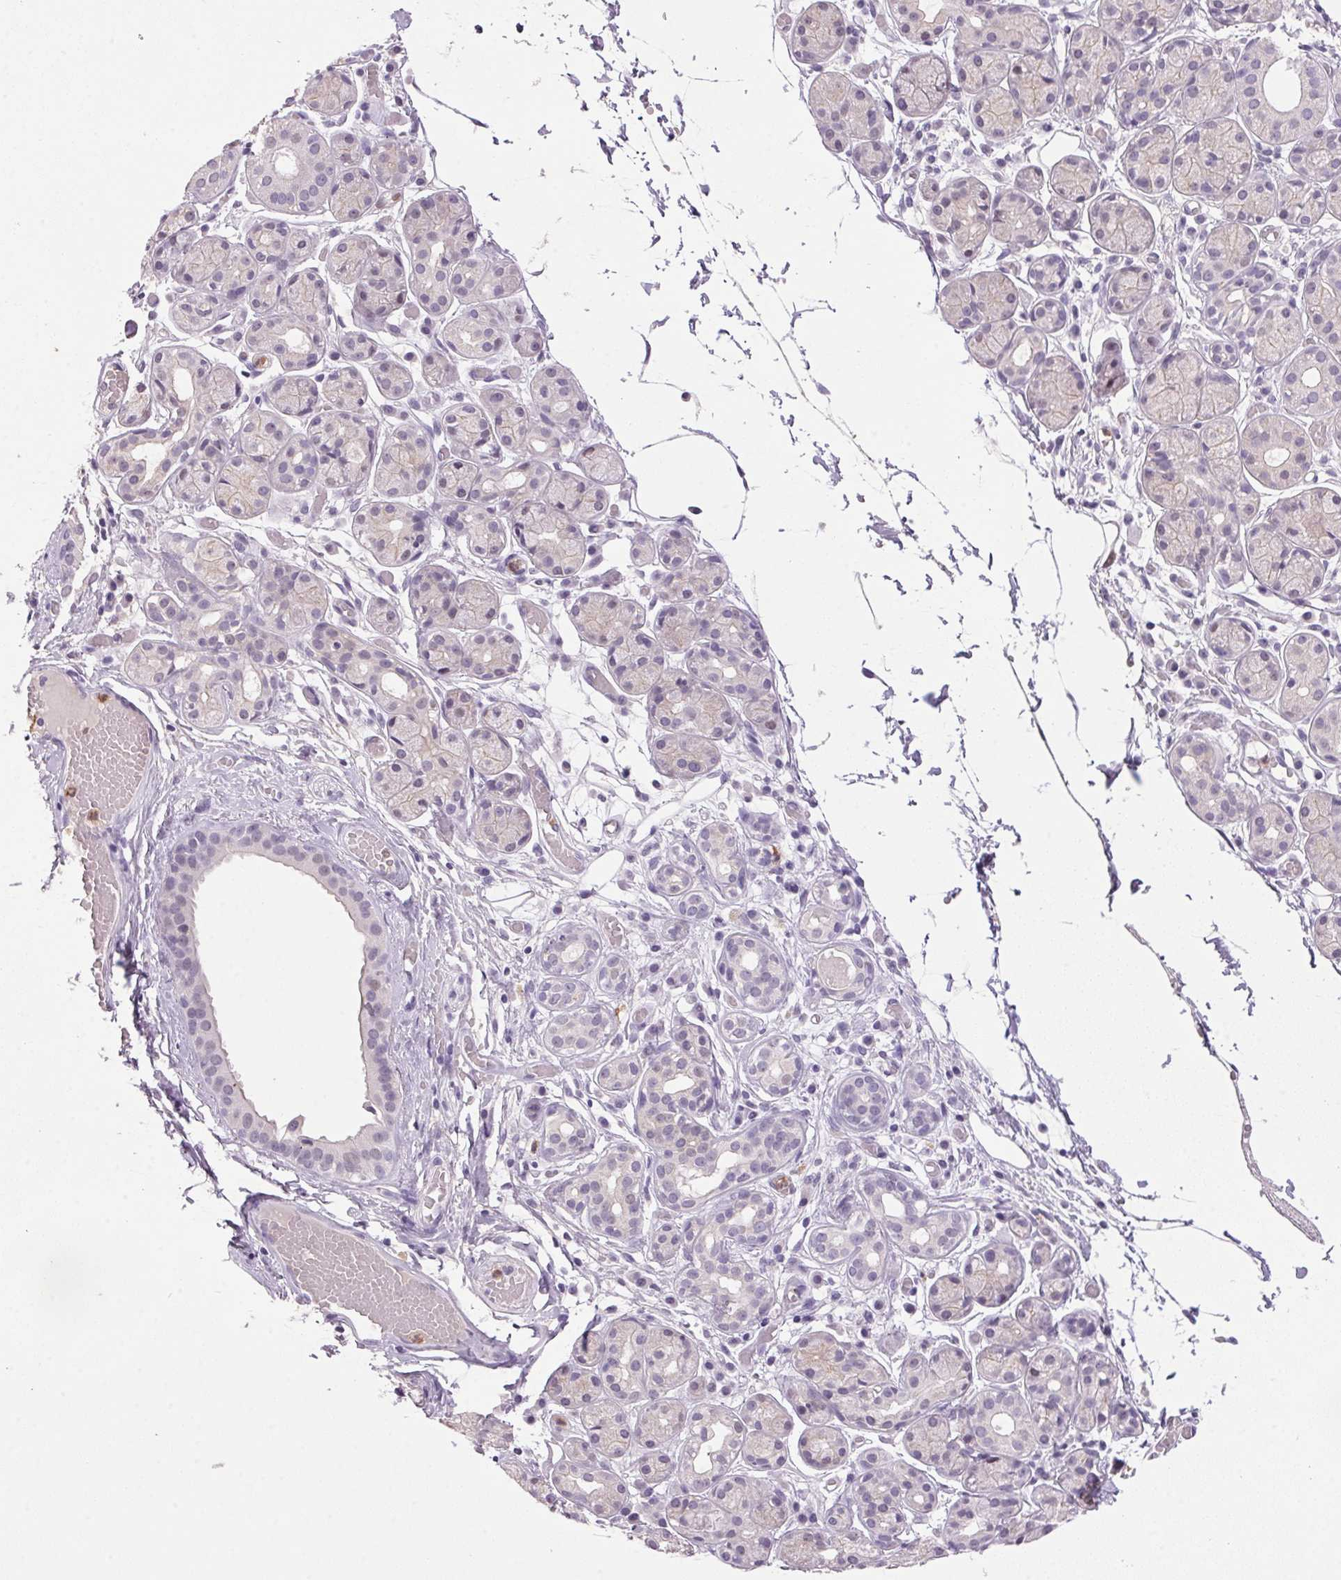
{"staining": {"intensity": "negative", "quantity": "none", "location": "none"}, "tissue": "salivary gland", "cell_type": "Glandular cells", "image_type": "normal", "snomed": [{"axis": "morphology", "description": "Normal tissue, NOS"}, {"axis": "topography", "description": "Salivary gland"}, {"axis": "topography", "description": "Peripheral nerve tissue"}], "caption": "The immunohistochemistry image has no significant staining in glandular cells of salivary gland. (Brightfield microscopy of DAB IHC at high magnification).", "gene": "TRDN", "patient": {"sex": "male", "age": 71}}